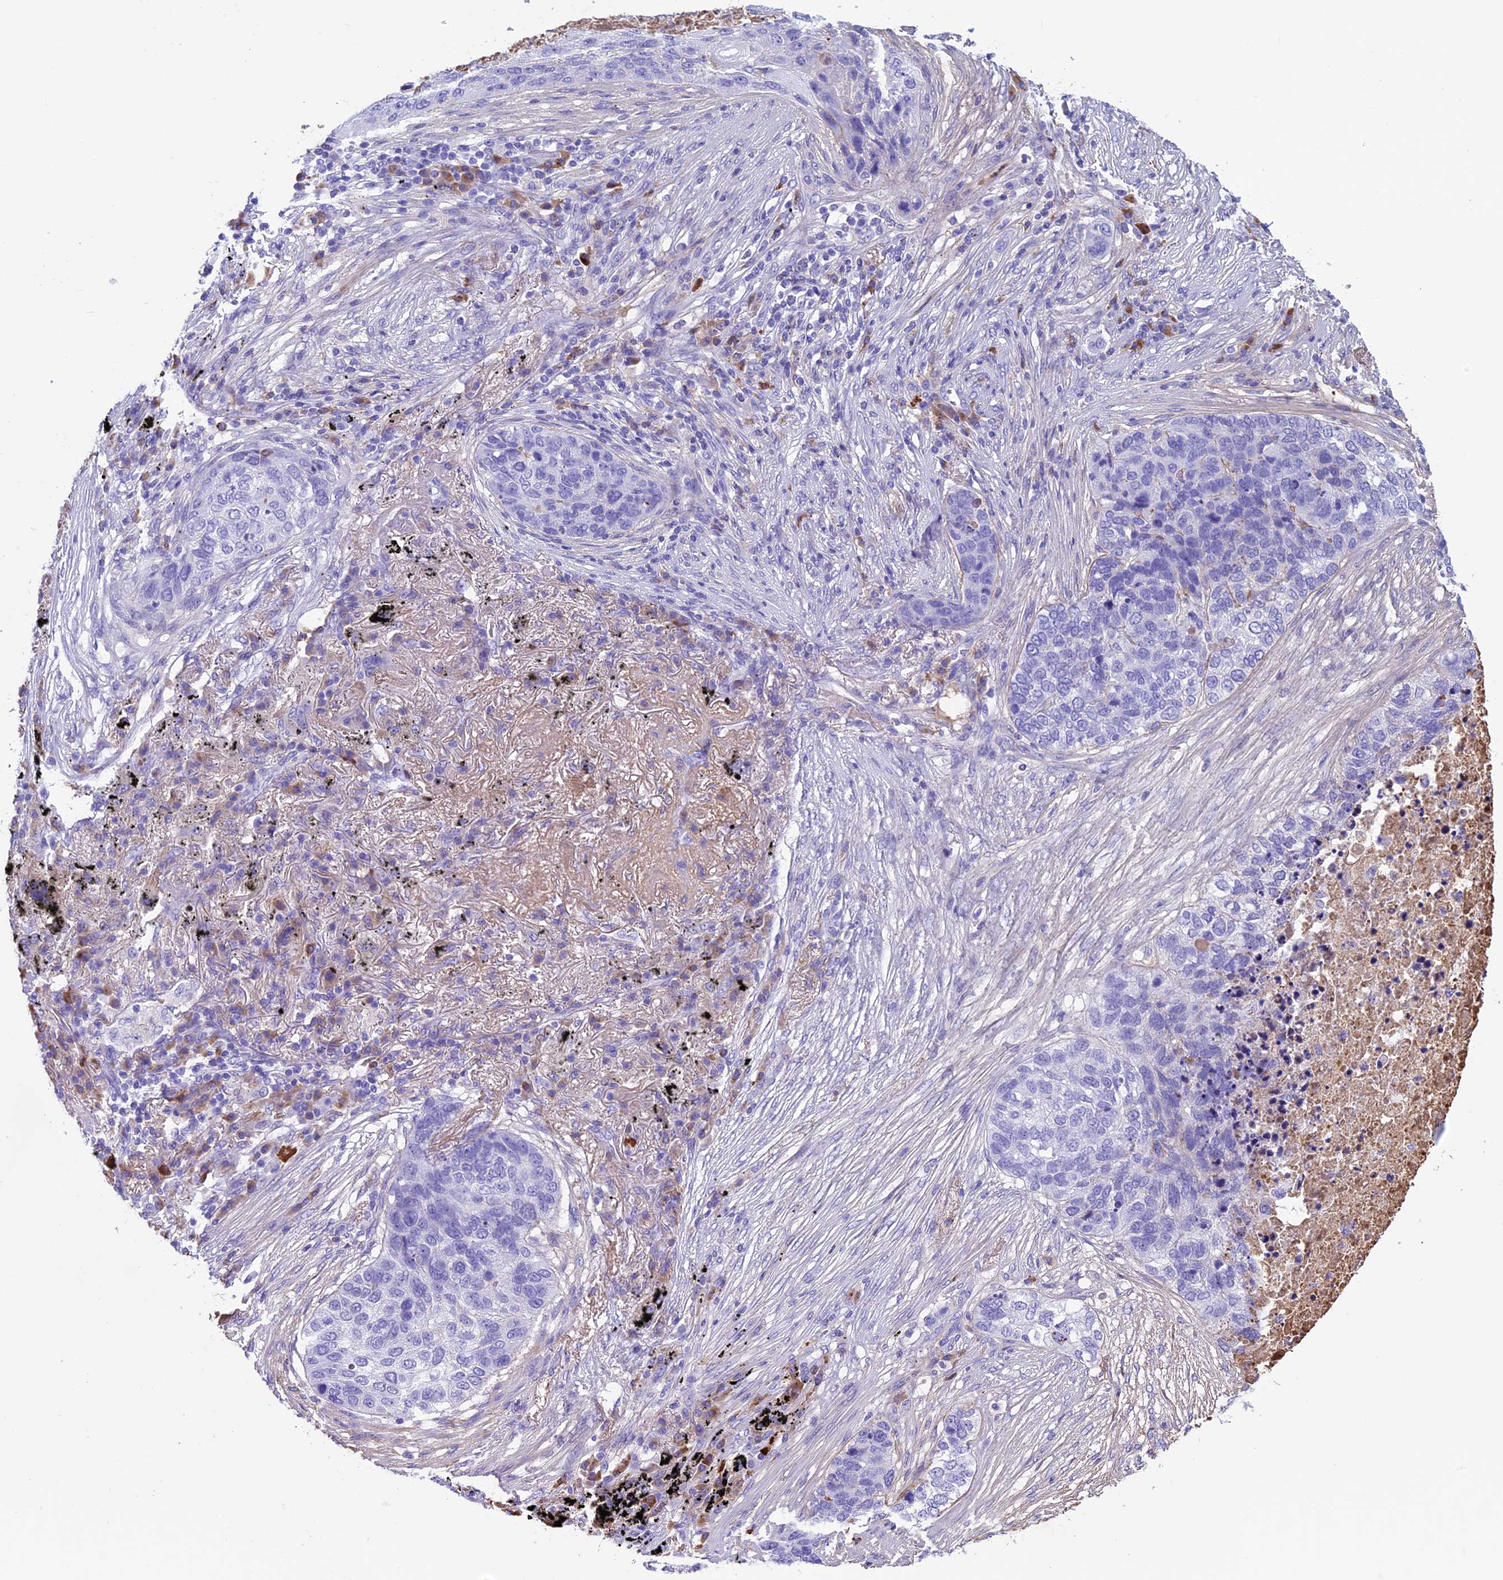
{"staining": {"intensity": "negative", "quantity": "none", "location": "none"}, "tissue": "lung cancer", "cell_type": "Tumor cells", "image_type": "cancer", "snomed": [{"axis": "morphology", "description": "Squamous cell carcinoma, NOS"}, {"axis": "topography", "description": "Lung"}], "caption": "DAB immunohistochemical staining of lung cancer displays no significant expression in tumor cells.", "gene": "IGSF6", "patient": {"sex": "female", "age": 63}}